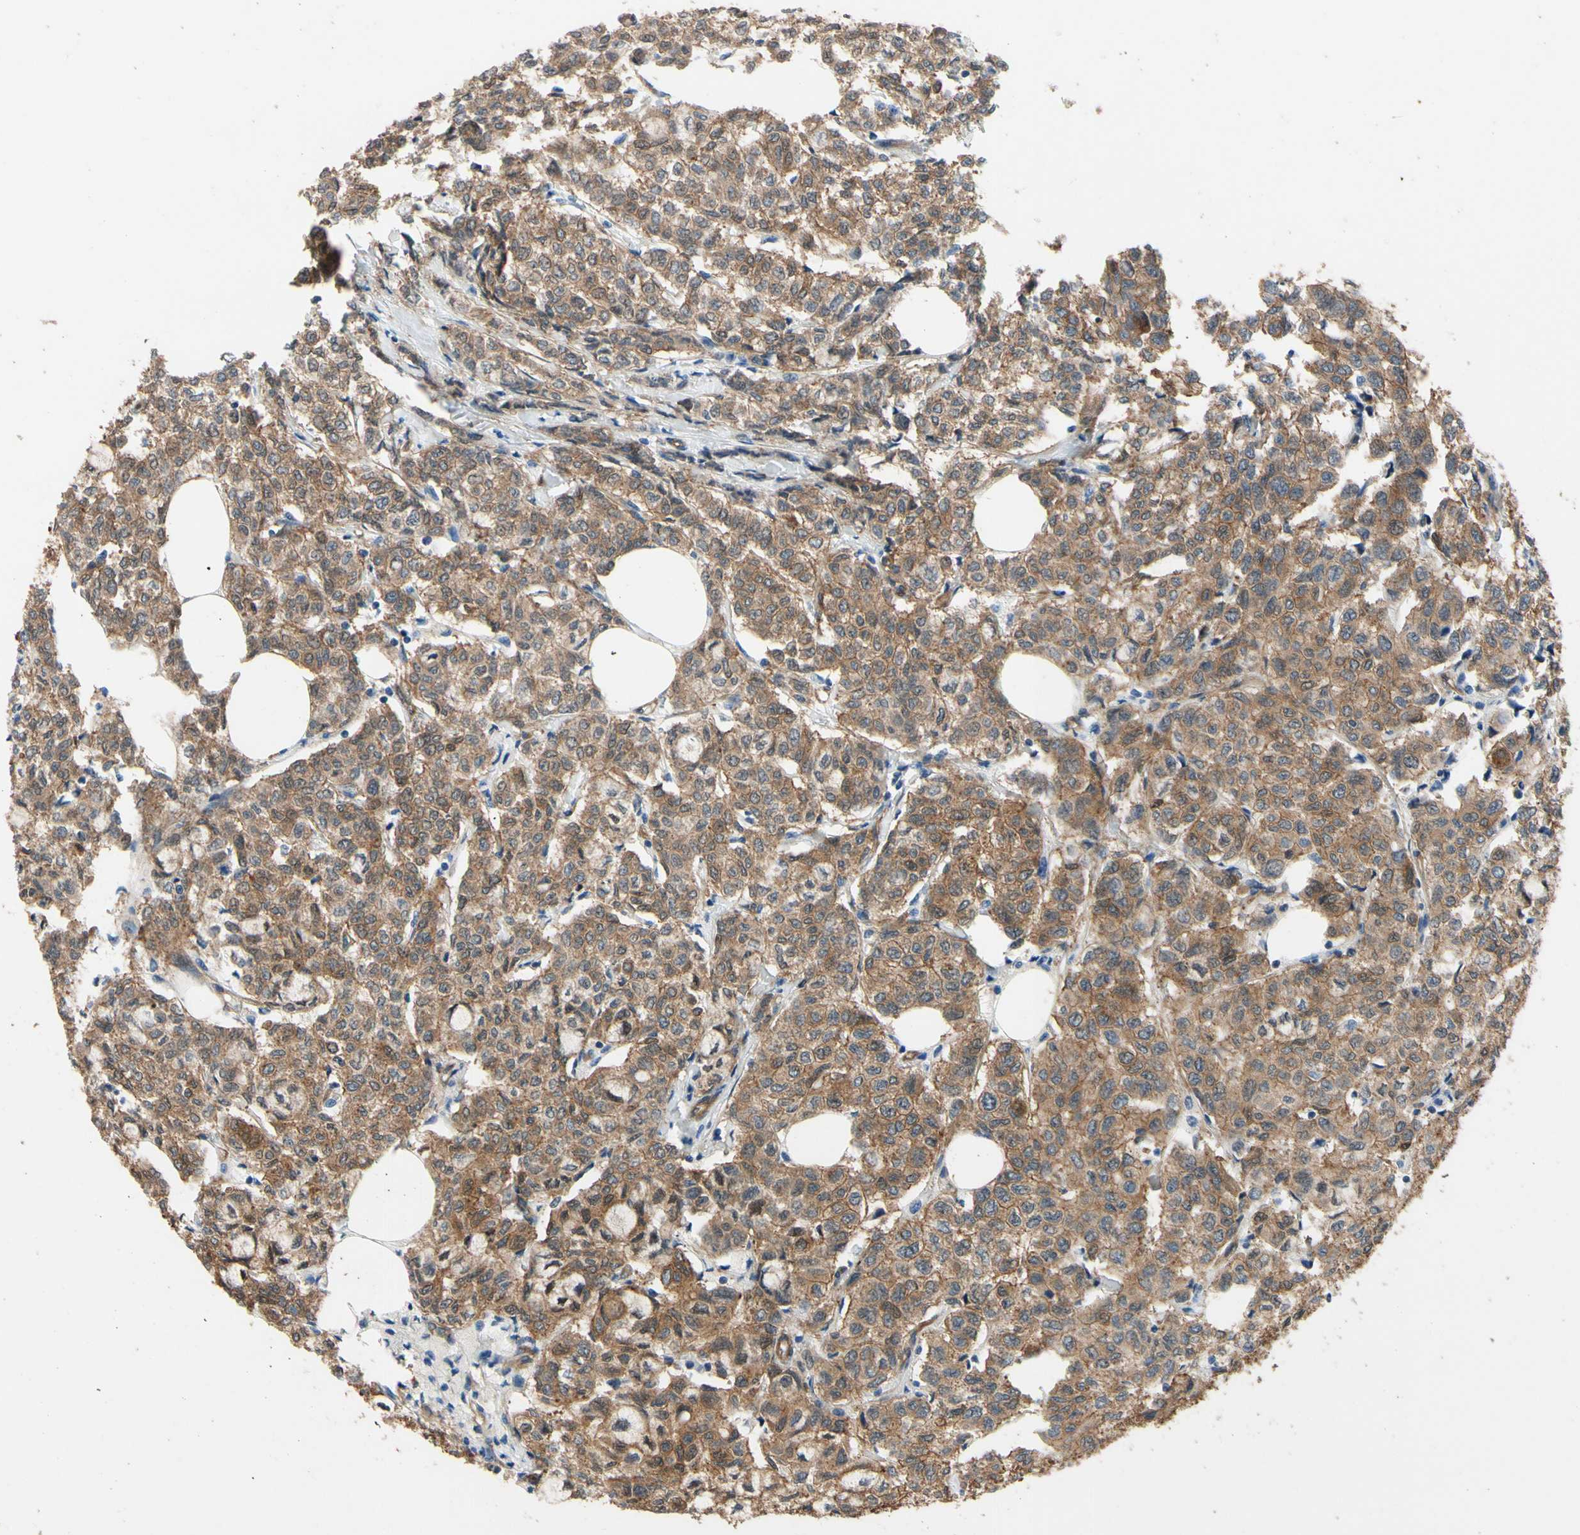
{"staining": {"intensity": "moderate", "quantity": ">75%", "location": "cytoplasmic/membranous"}, "tissue": "breast cancer", "cell_type": "Tumor cells", "image_type": "cancer", "snomed": [{"axis": "morphology", "description": "Lobular carcinoma"}, {"axis": "topography", "description": "Breast"}], "caption": "Breast cancer stained with a brown dye demonstrates moderate cytoplasmic/membranous positive positivity in approximately >75% of tumor cells.", "gene": "CTTNBP2", "patient": {"sex": "female", "age": 60}}